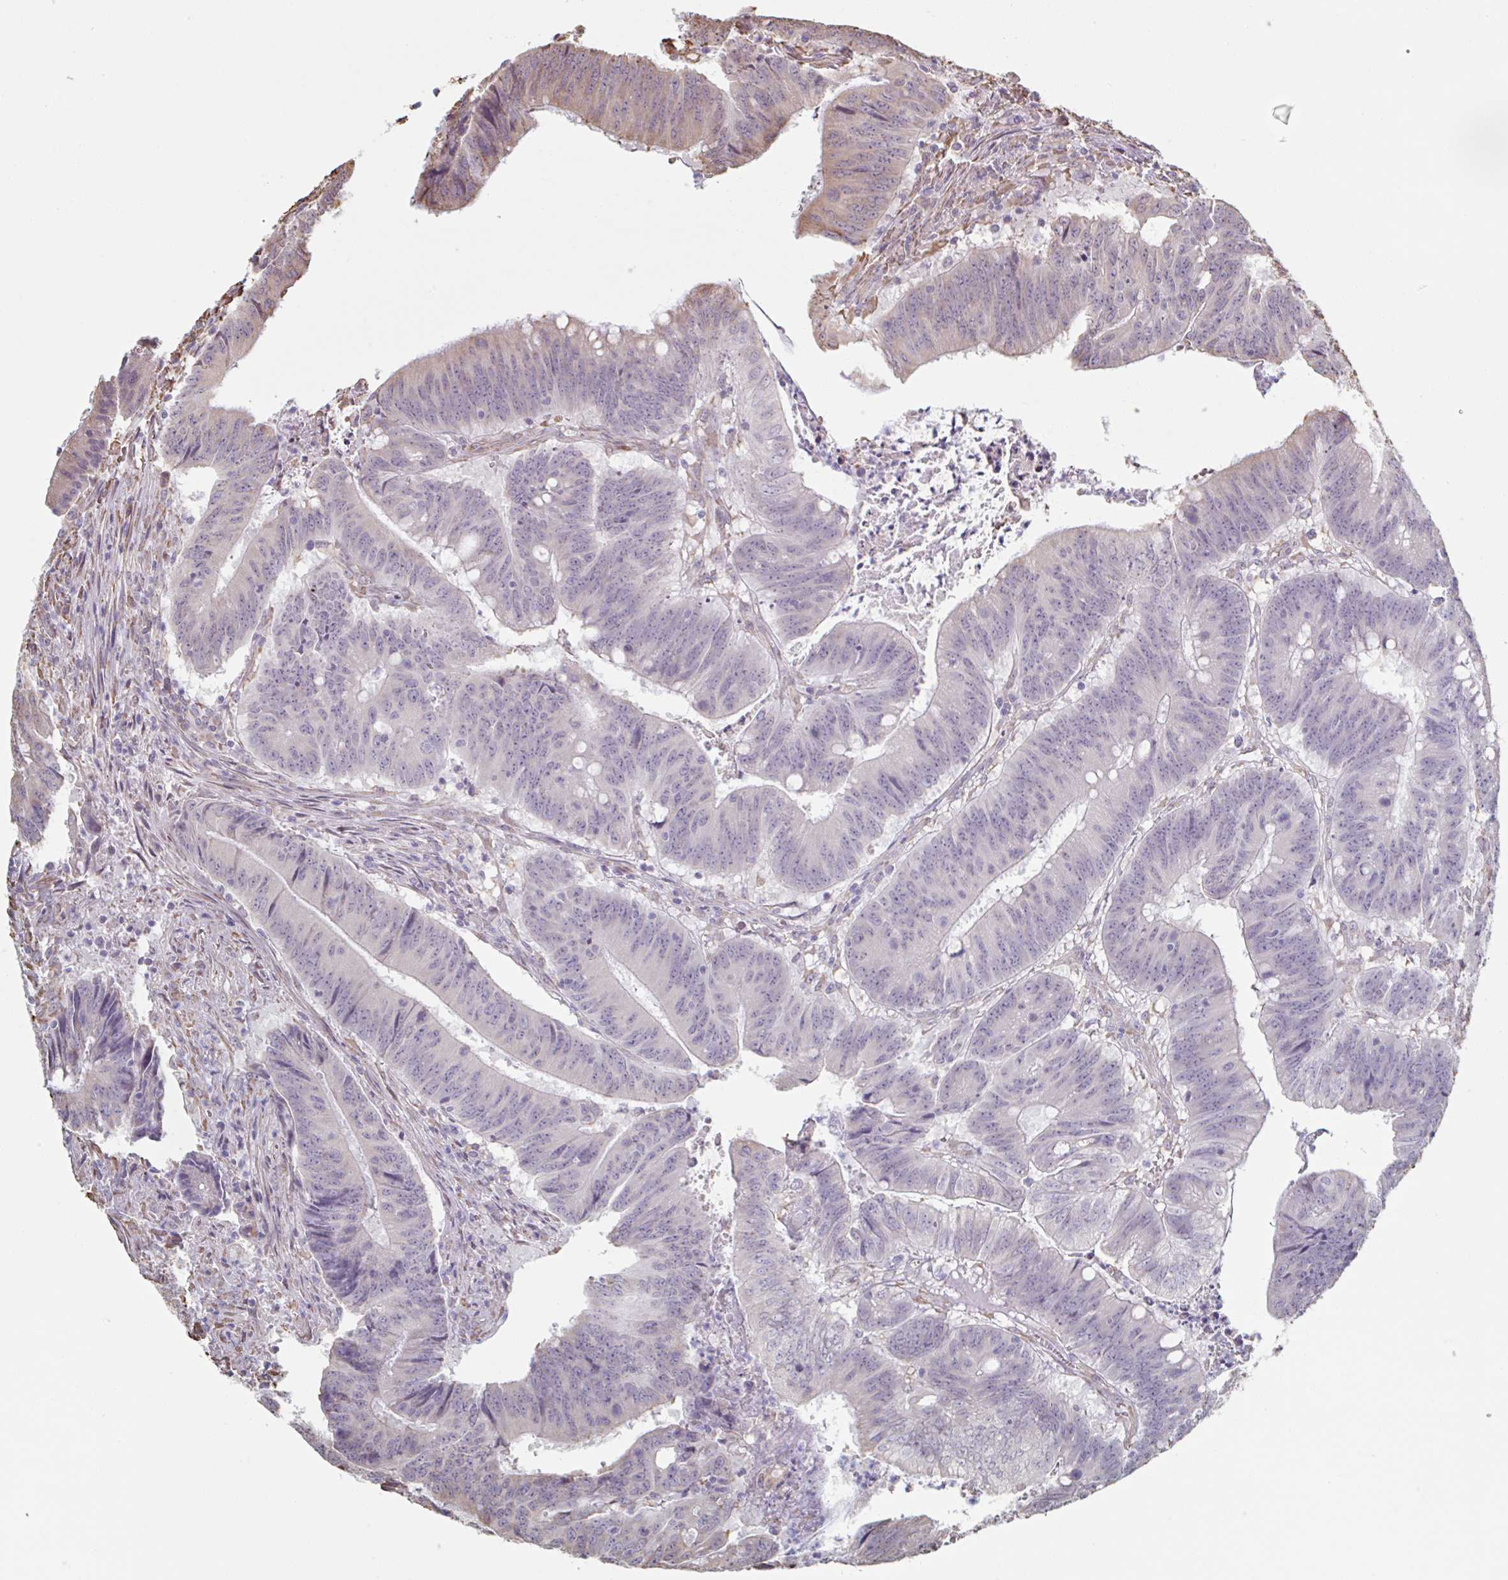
{"staining": {"intensity": "moderate", "quantity": "25%-75%", "location": "cytoplasmic/membranous"}, "tissue": "colorectal cancer", "cell_type": "Tumor cells", "image_type": "cancer", "snomed": [{"axis": "morphology", "description": "Adenocarcinoma, NOS"}, {"axis": "topography", "description": "Colon"}], "caption": "The micrograph displays immunohistochemical staining of colorectal adenocarcinoma. There is moderate cytoplasmic/membranous staining is present in about 25%-75% of tumor cells.", "gene": "RAB5IF", "patient": {"sex": "female", "age": 87}}